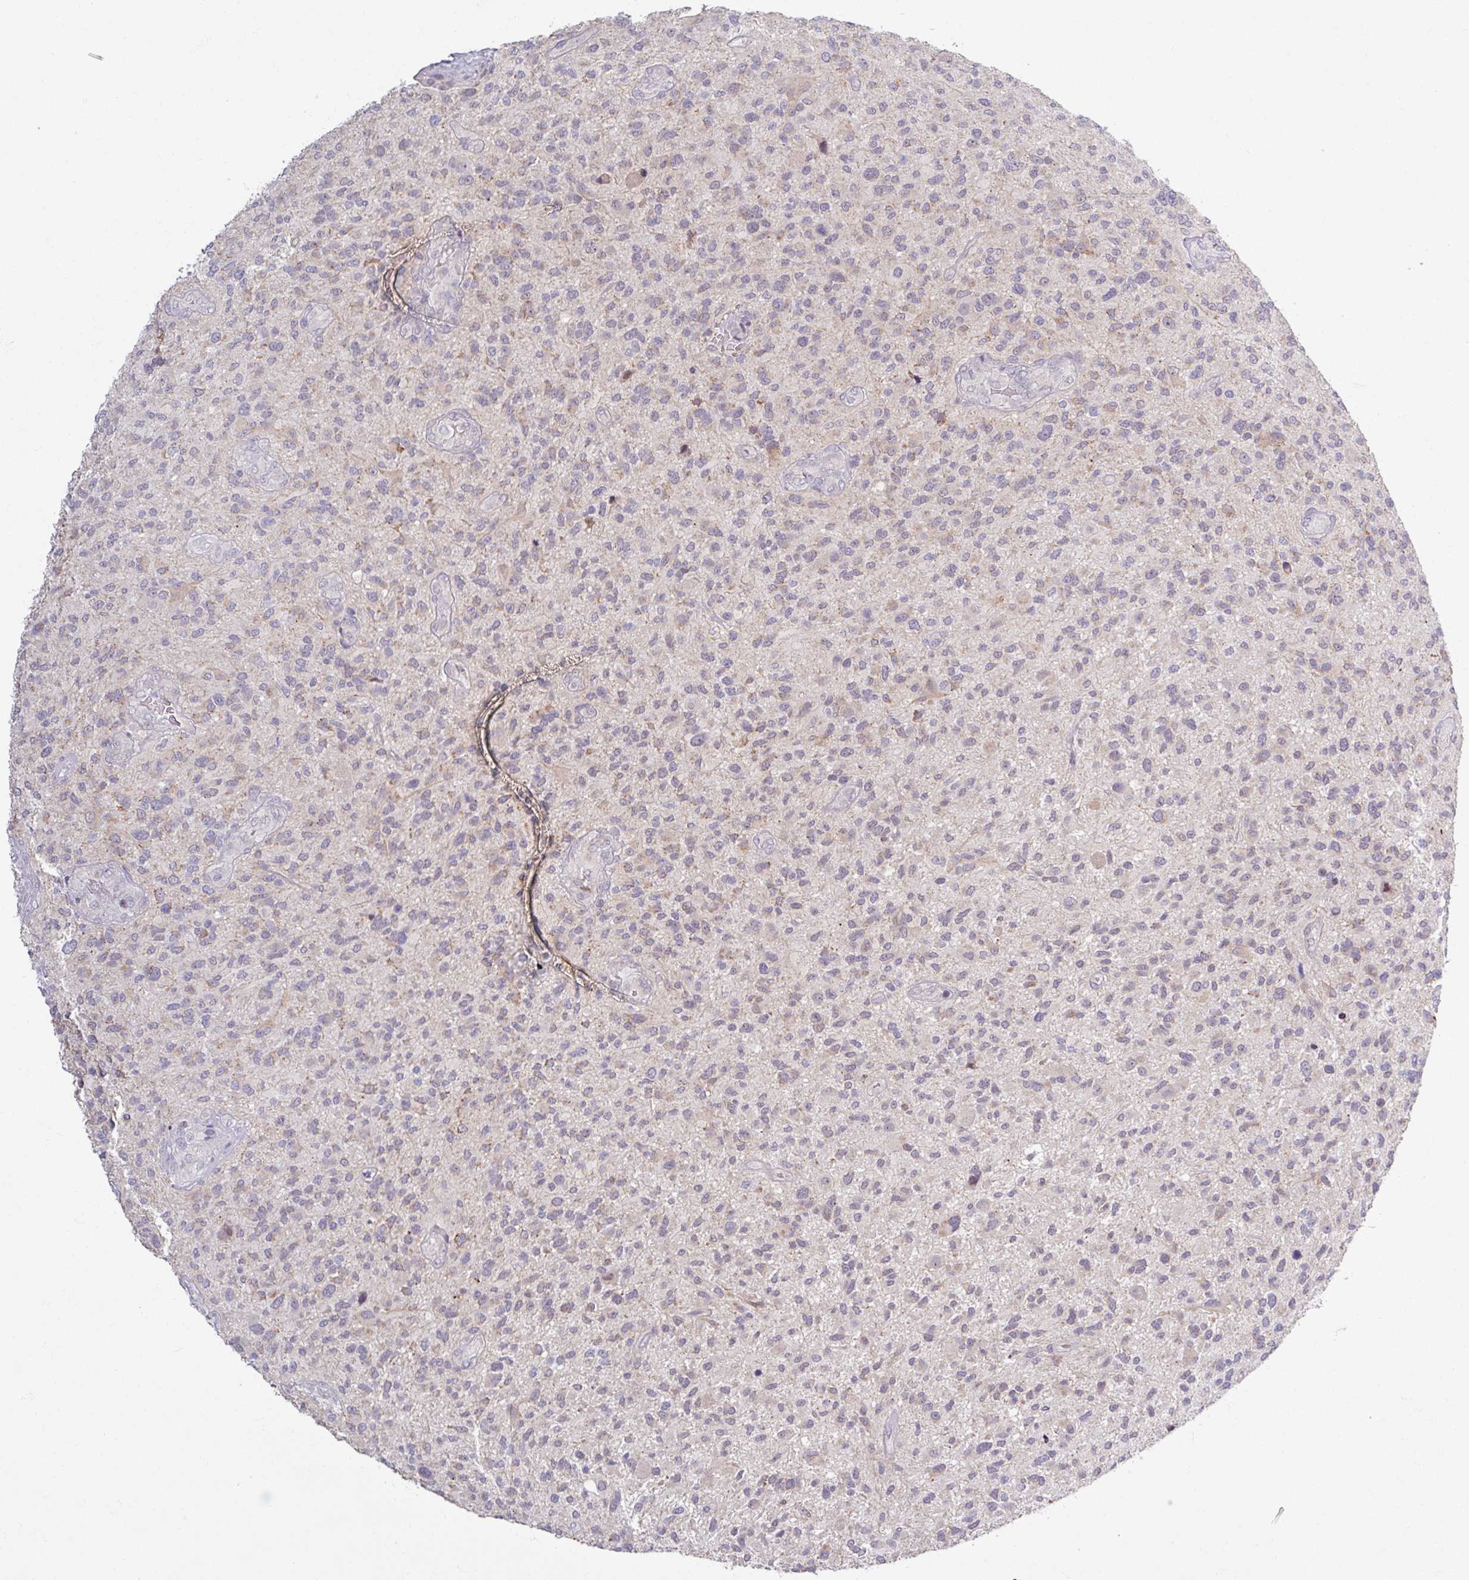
{"staining": {"intensity": "negative", "quantity": "none", "location": "none"}, "tissue": "glioma", "cell_type": "Tumor cells", "image_type": "cancer", "snomed": [{"axis": "morphology", "description": "Glioma, malignant, High grade"}, {"axis": "topography", "description": "Brain"}], "caption": "This is an IHC image of human malignant glioma (high-grade). There is no staining in tumor cells.", "gene": "OGFOD3", "patient": {"sex": "male", "age": 47}}